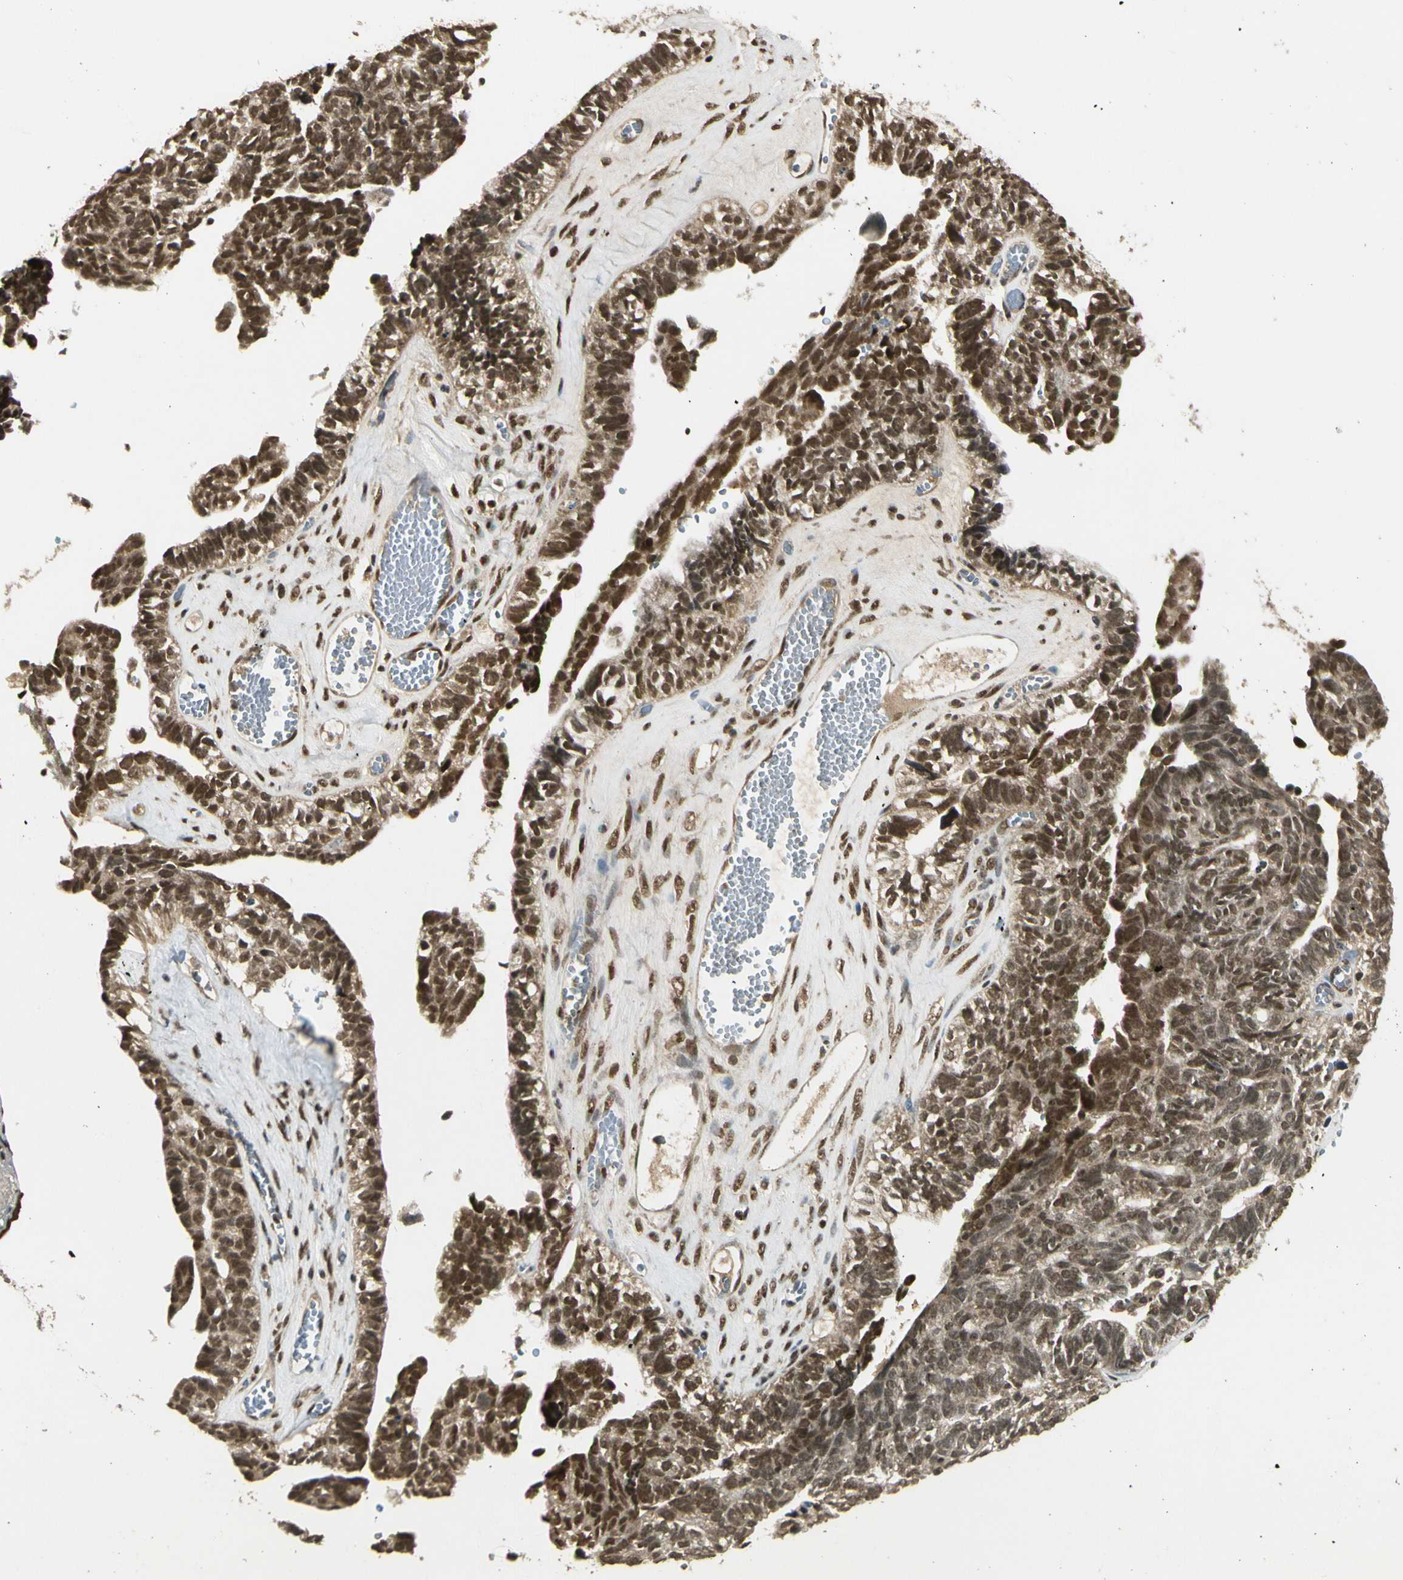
{"staining": {"intensity": "moderate", "quantity": ">75%", "location": "cytoplasmic/membranous,nuclear"}, "tissue": "ovarian cancer", "cell_type": "Tumor cells", "image_type": "cancer", "snomed": [{"axis": "morphology", "description": "Cystadenocarcinoma, serous, NOS"}, {"axis": "topography", "description": "Ovary"}], "caption": "The immunohistochemical stain labels moderate cytoplasmic/membranous and nuclear staining in tumor cells of ovarian serous cystadenocarcinoma tissue.", "gene": "ZNF135", "patient": {"sex": "female", "age": 79}}